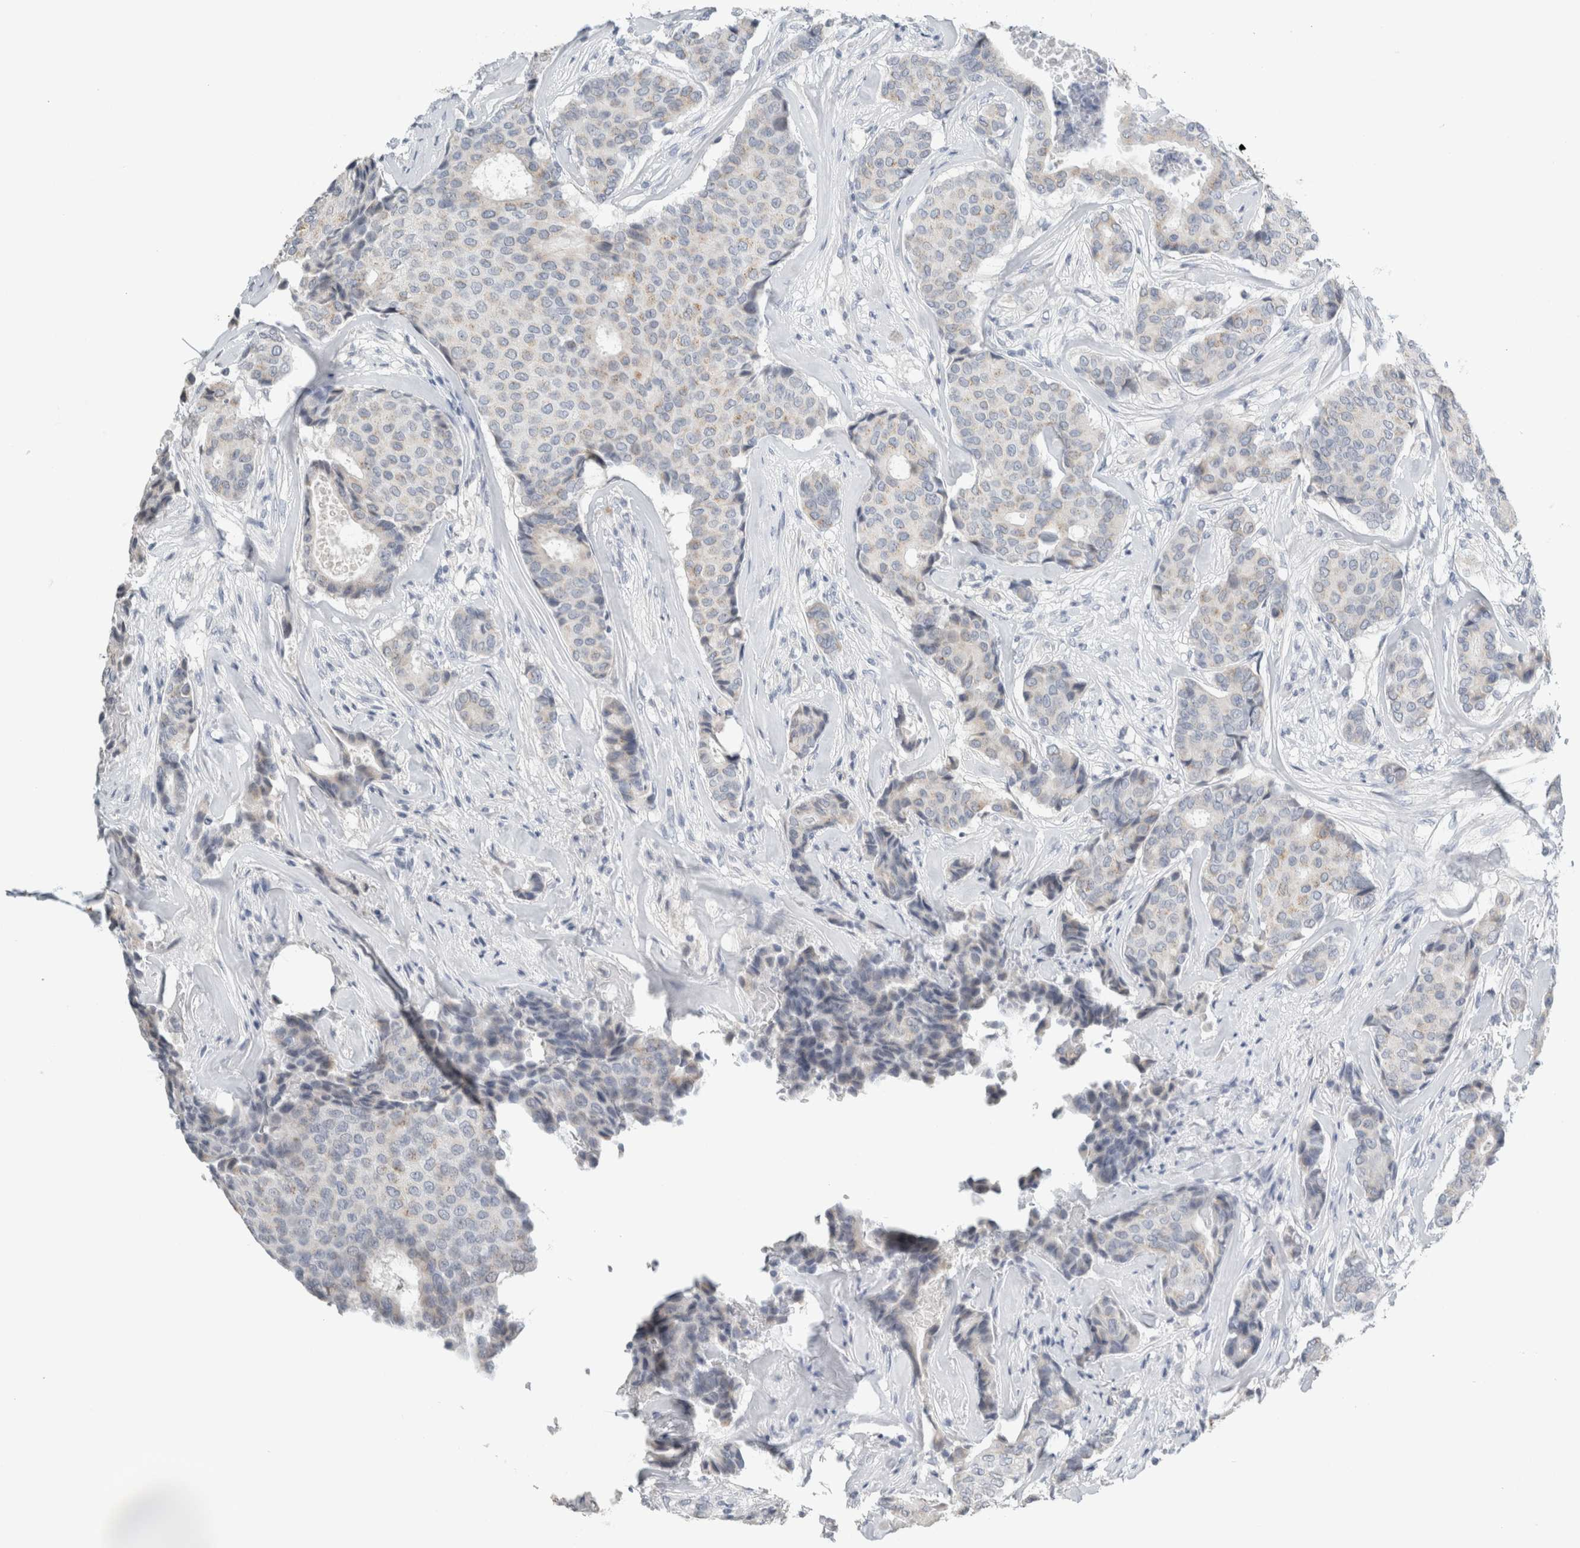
{"staining": {"intensity": "weak", "quantity": "<25%", "location": "cytoplasmic/membranous"}, "tissue": "breast cancer", "cell_type": "Tumor cells", "image_type": "cancer", "snomed": [{"axis": "morphology", "description": "Duct carcinoma"}, {"axis": "topography", "description": "Breast"}], "caption": "An image of human infiltrating ductal carcinoma (breast) is negative for staining in tumor cells.", "gene": "CRAT", "patient": {"sex": "female", "age": 75}}